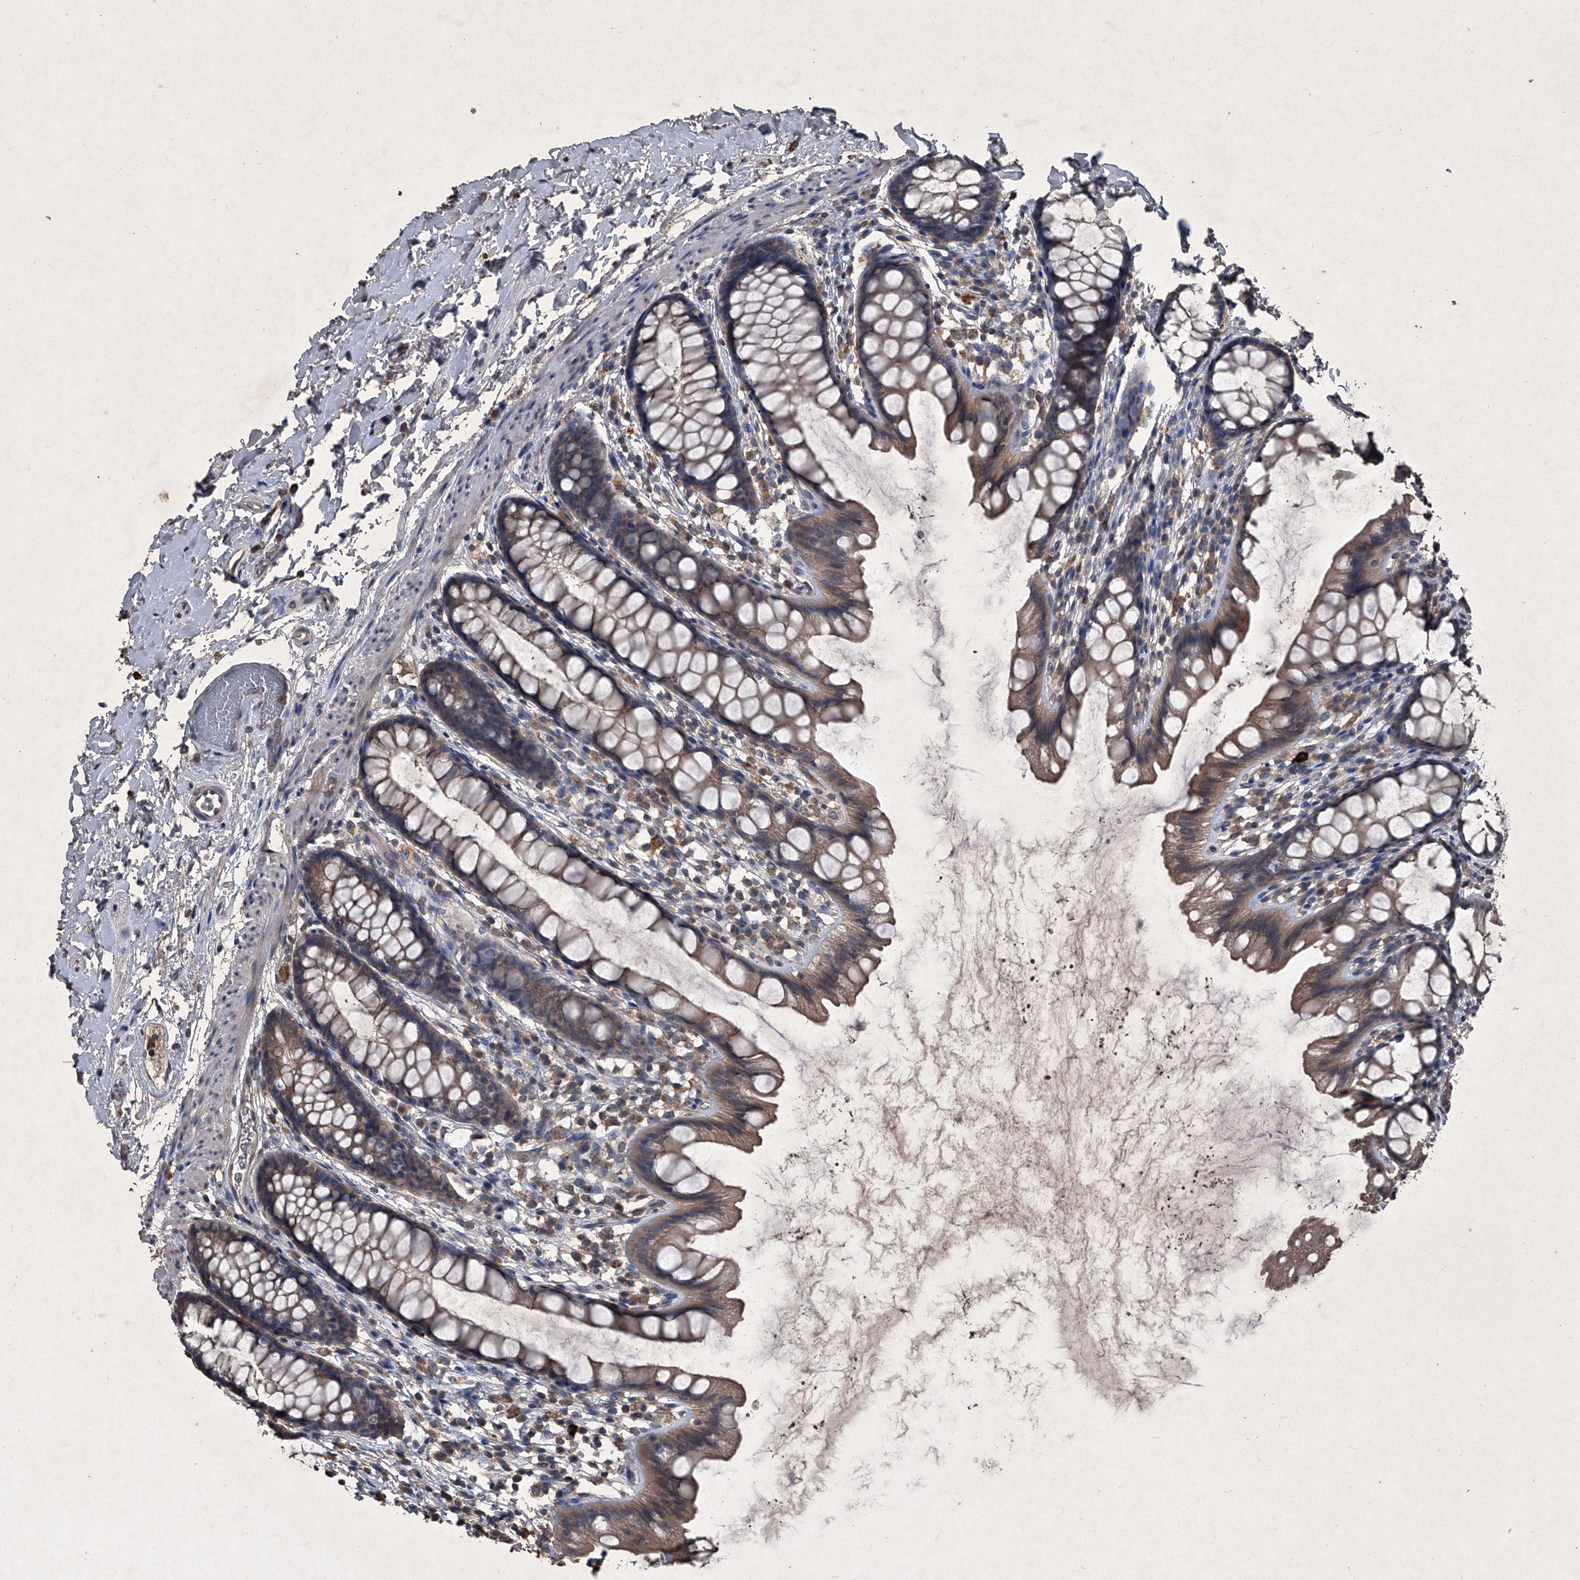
{"staining": {"intensity": "weak", "quantity": ">75%", "location": "cytoplasmic/membranous"}, "tissue": "rectum", "cell_type": "Glandular cells", "image_type": "normal", "snomed": [{"axis": "morphology", "description": "Normal tissue, NOS"}, {"axis": "topography", "description": "Rectum"}], "caption": "Immunohistochemical staining of benign rectum reveals weak cytoplasmic/membranous protein staining in about >75% of glandular cells. (DAB IHC with brightfield microscopy, high magnification).", "gene": "MAPKAP1", "patient": {"sex": "female", "age": 65}}